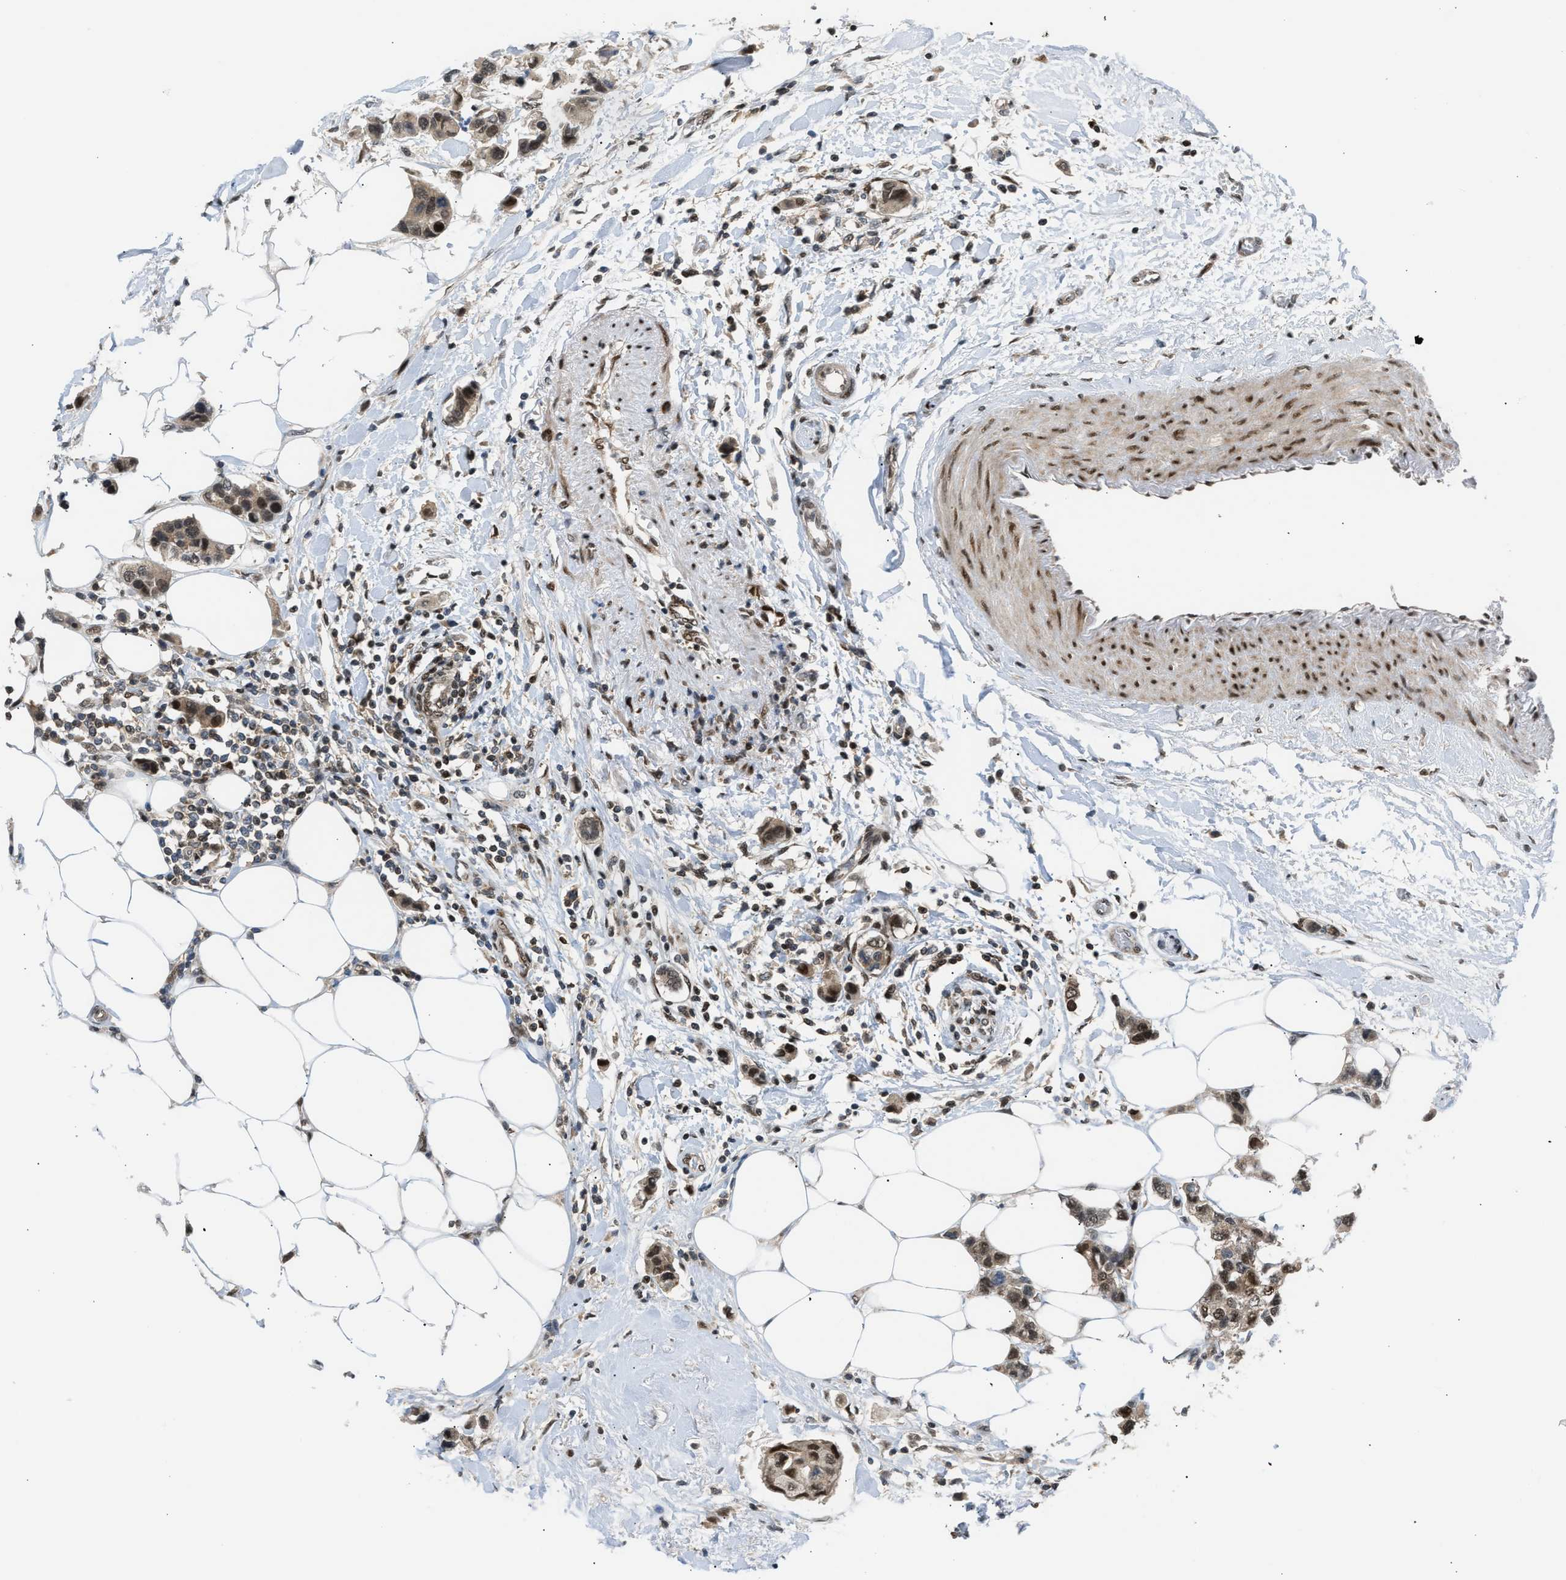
{"staining": {"intensity": "moderate", "quantity": ">75%", "location": "nuclear"}, "tissue": "breast cancer", "cell_type": "Tumor cells", "image_type": "cancer", "snomed": [{"axis": "morphology", "description": "Normal tissue, NOS"}, {"axis": "morphology", "description": "Duct carcinoma"}, {"axis": "topography", "description": "Breast"}], "caption": "Breast cancer (invasive ductal carcinoma) was stained to show a protein in brown. There is medium levels of moderate nuclear positivity in approximately >75% of tumor cells. Ihc stains the protein of interest in brown and the nuclei are stained blue.", "gene": "SSBP2", "patient": {"sex": "female", "age": 50}}